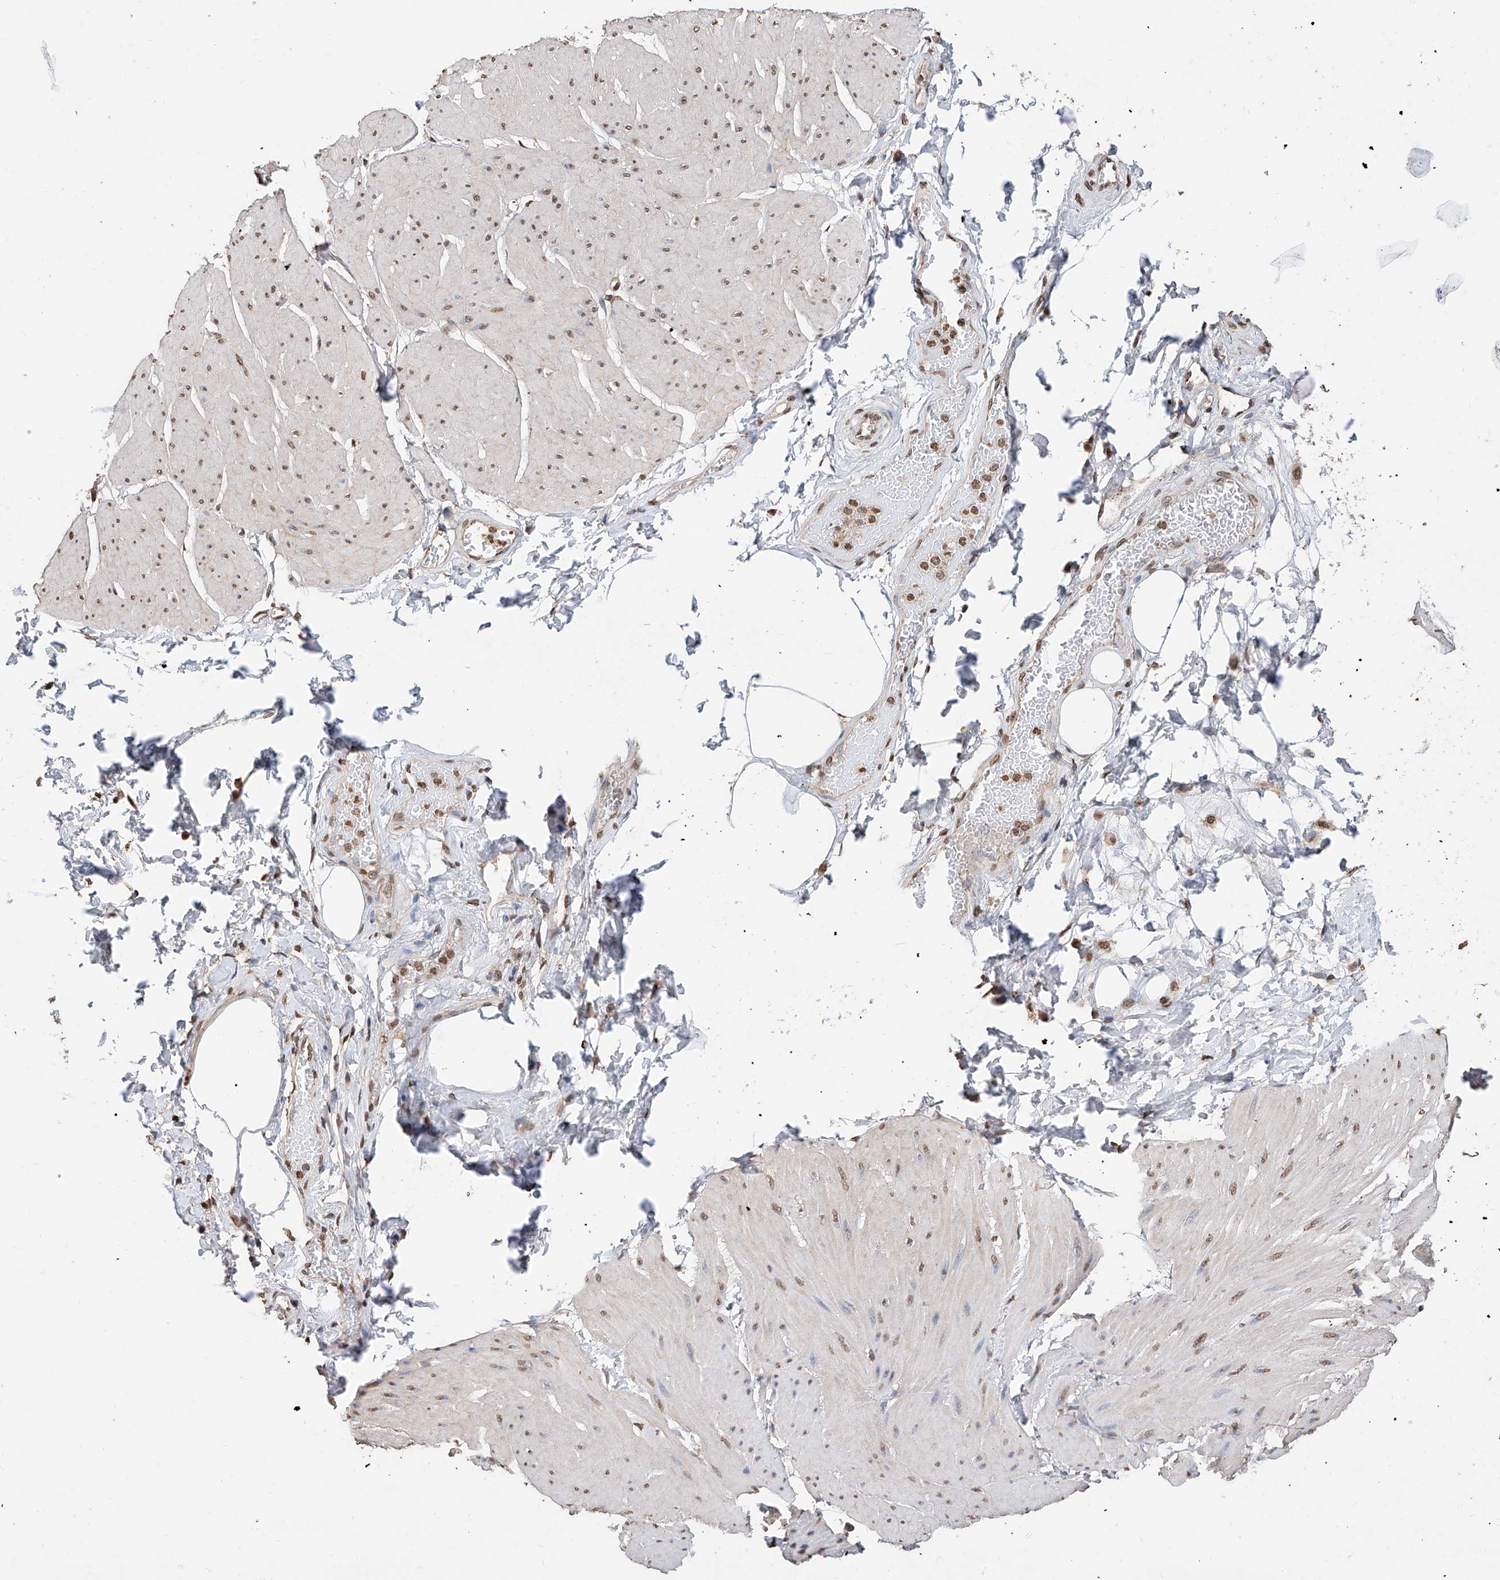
{"staining": {"intensity": "weak", "quantity": ">75%", "location": "nuclear"}, "tissue": "smooth muscle", "cell_type": "Smooth muscle cells", "image_type": "normal", "snomed": [{"axis": "morphology", "description": "Urothelial carcinoma, High grade"}, {"axis": "topography", "description": "Urinary bladder"}], "caption": "DAB immunohistochemical staining of unremarkable human smooth muscle demonstrates weak nuclear protein staining in approximately >75% of smooth muscle cells.", "gene": "RP9", "patient": {"sex": "male", "age": 46}}